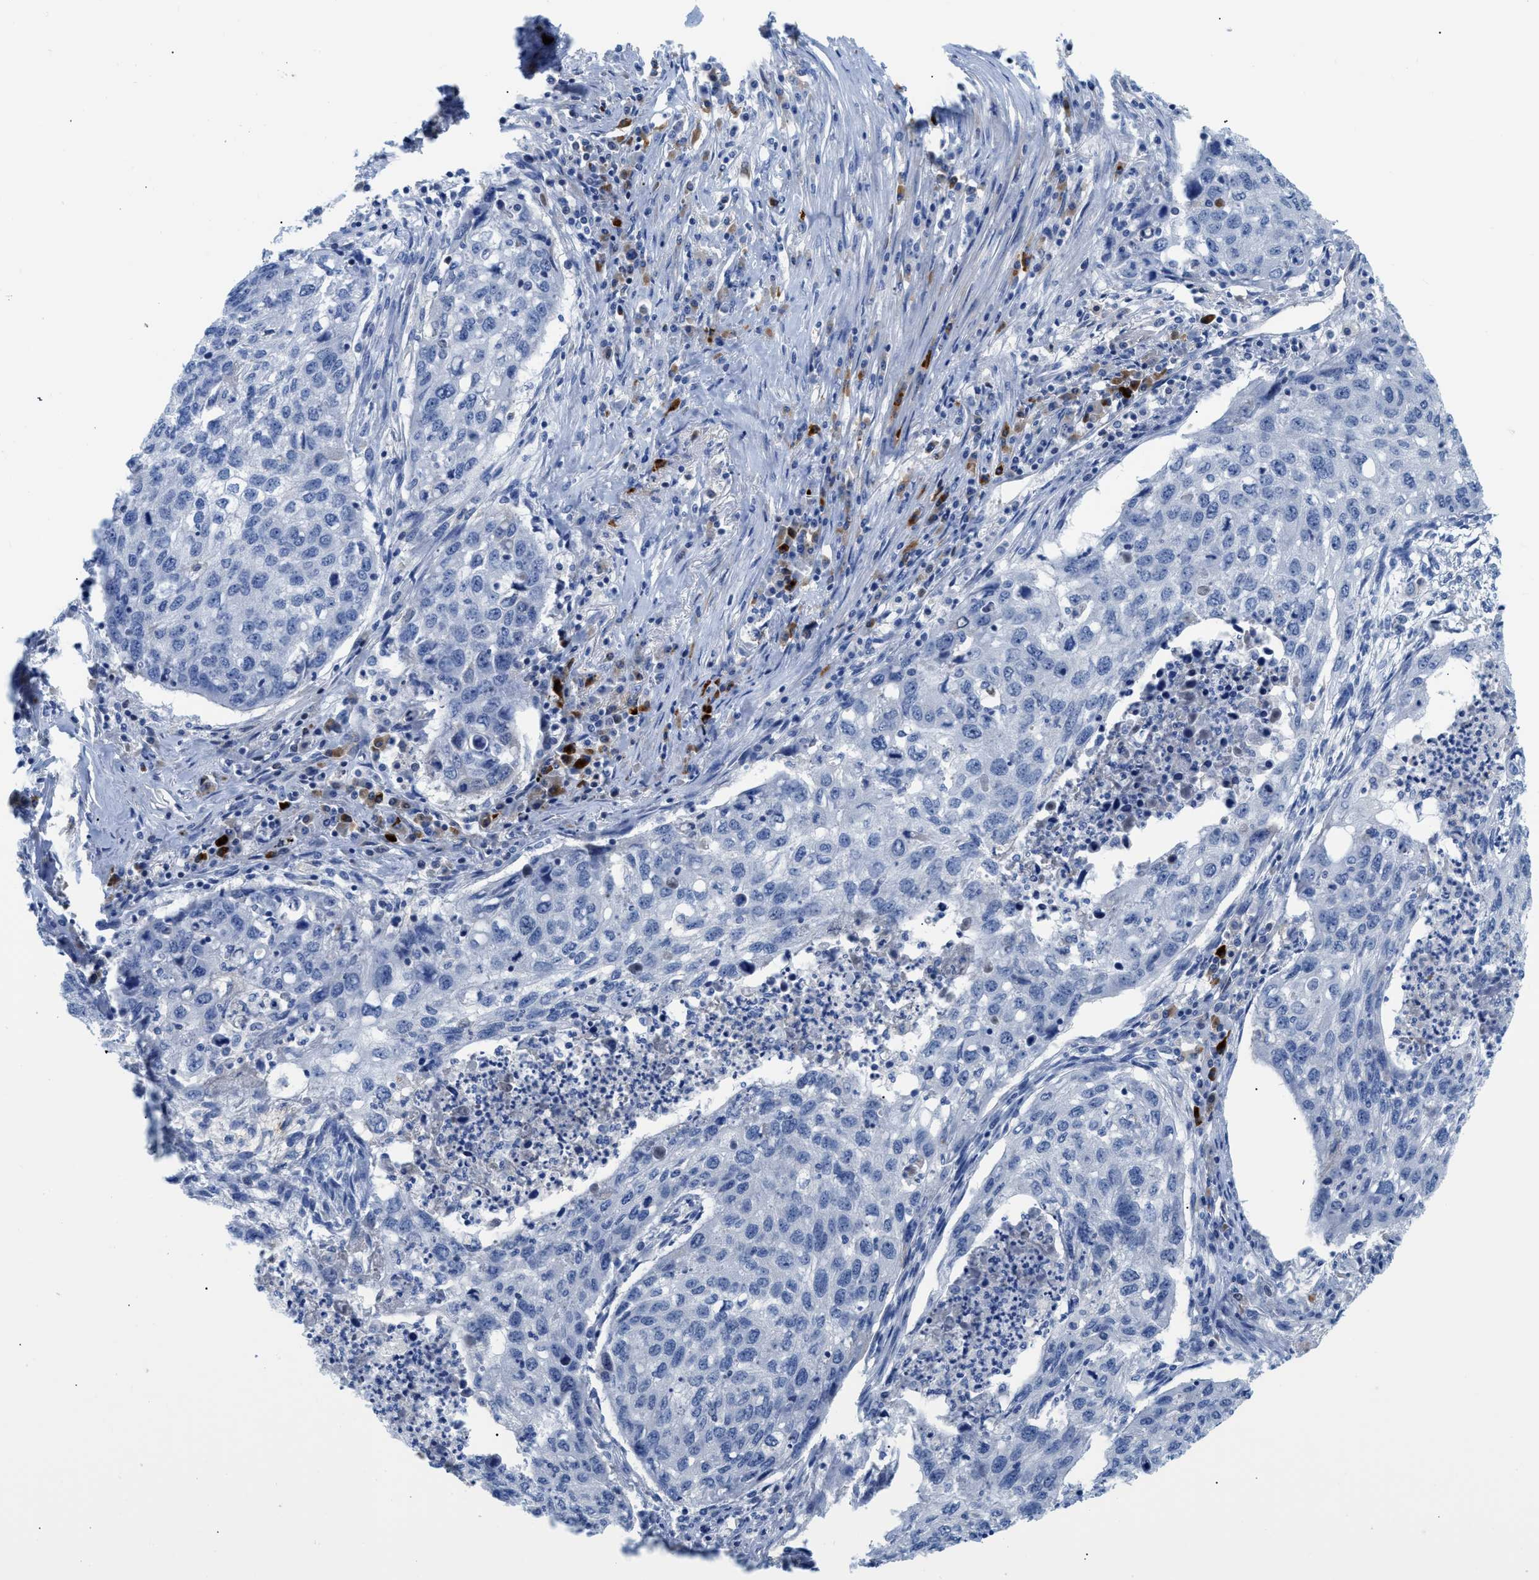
{"staining": {"intensity": "negative", "quantity": "none", "location": "none"}, "tissue": "lung cancer", "cell_type": "Tumor cells", "image_type": "cancer", "snomed": [{"axis": "morphology", "description": "Squamous cell carcinoma, NOS"}, {"axis": "topography", "description": "Lung"}], "caption": "Immunohistochemistry photomicrograph of human lung squamous cell carcinoma stained for a protein (brown), which exhibits no positivity in tumor cells.", "gene": "OR9K2", "patient": {"sex": "female", "age": 63}}